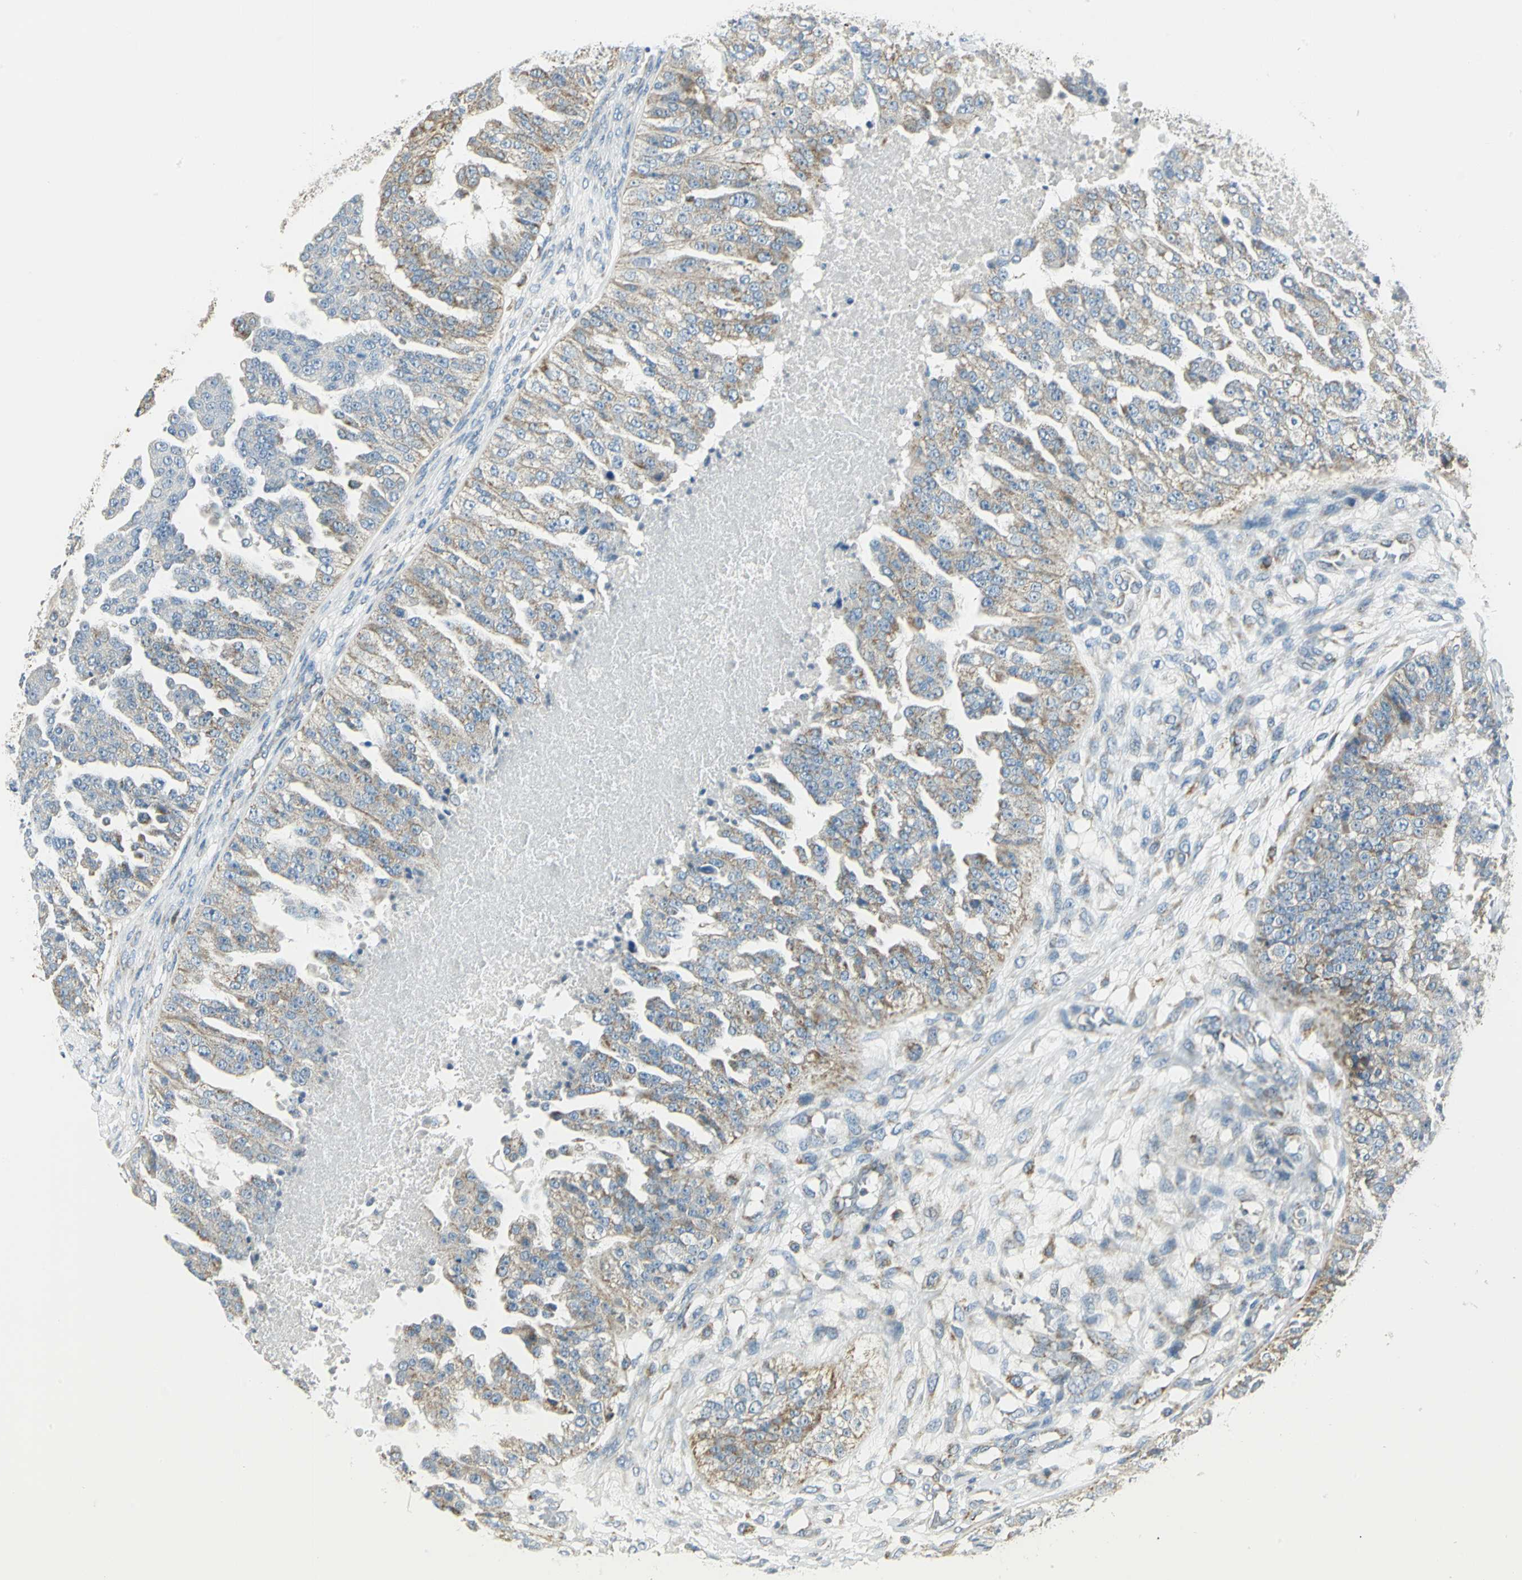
{"staining": {"intensity": "moderate", "quantity": "25%-75%", "location": "cytoplasmic/membranous"}, "tissue": "ovarian cancer", "cell_type": "Tumor cells", "image_type": "cancer", "snomed": [{"axis": "morphology", "description": "Carcinoma, NOS"}, {"axis": "topography", "description": "Soft tissue"}, {"axis": "topography", "description": "Ovary"}], "caption": "A brown stain highlights moderate cytoplasmic/membranous staining of a protein in human ovarian cancer (carcinoma) tumor cells.", "gene": "ACADM", "patient": {"sex": "female", "age": 54}}